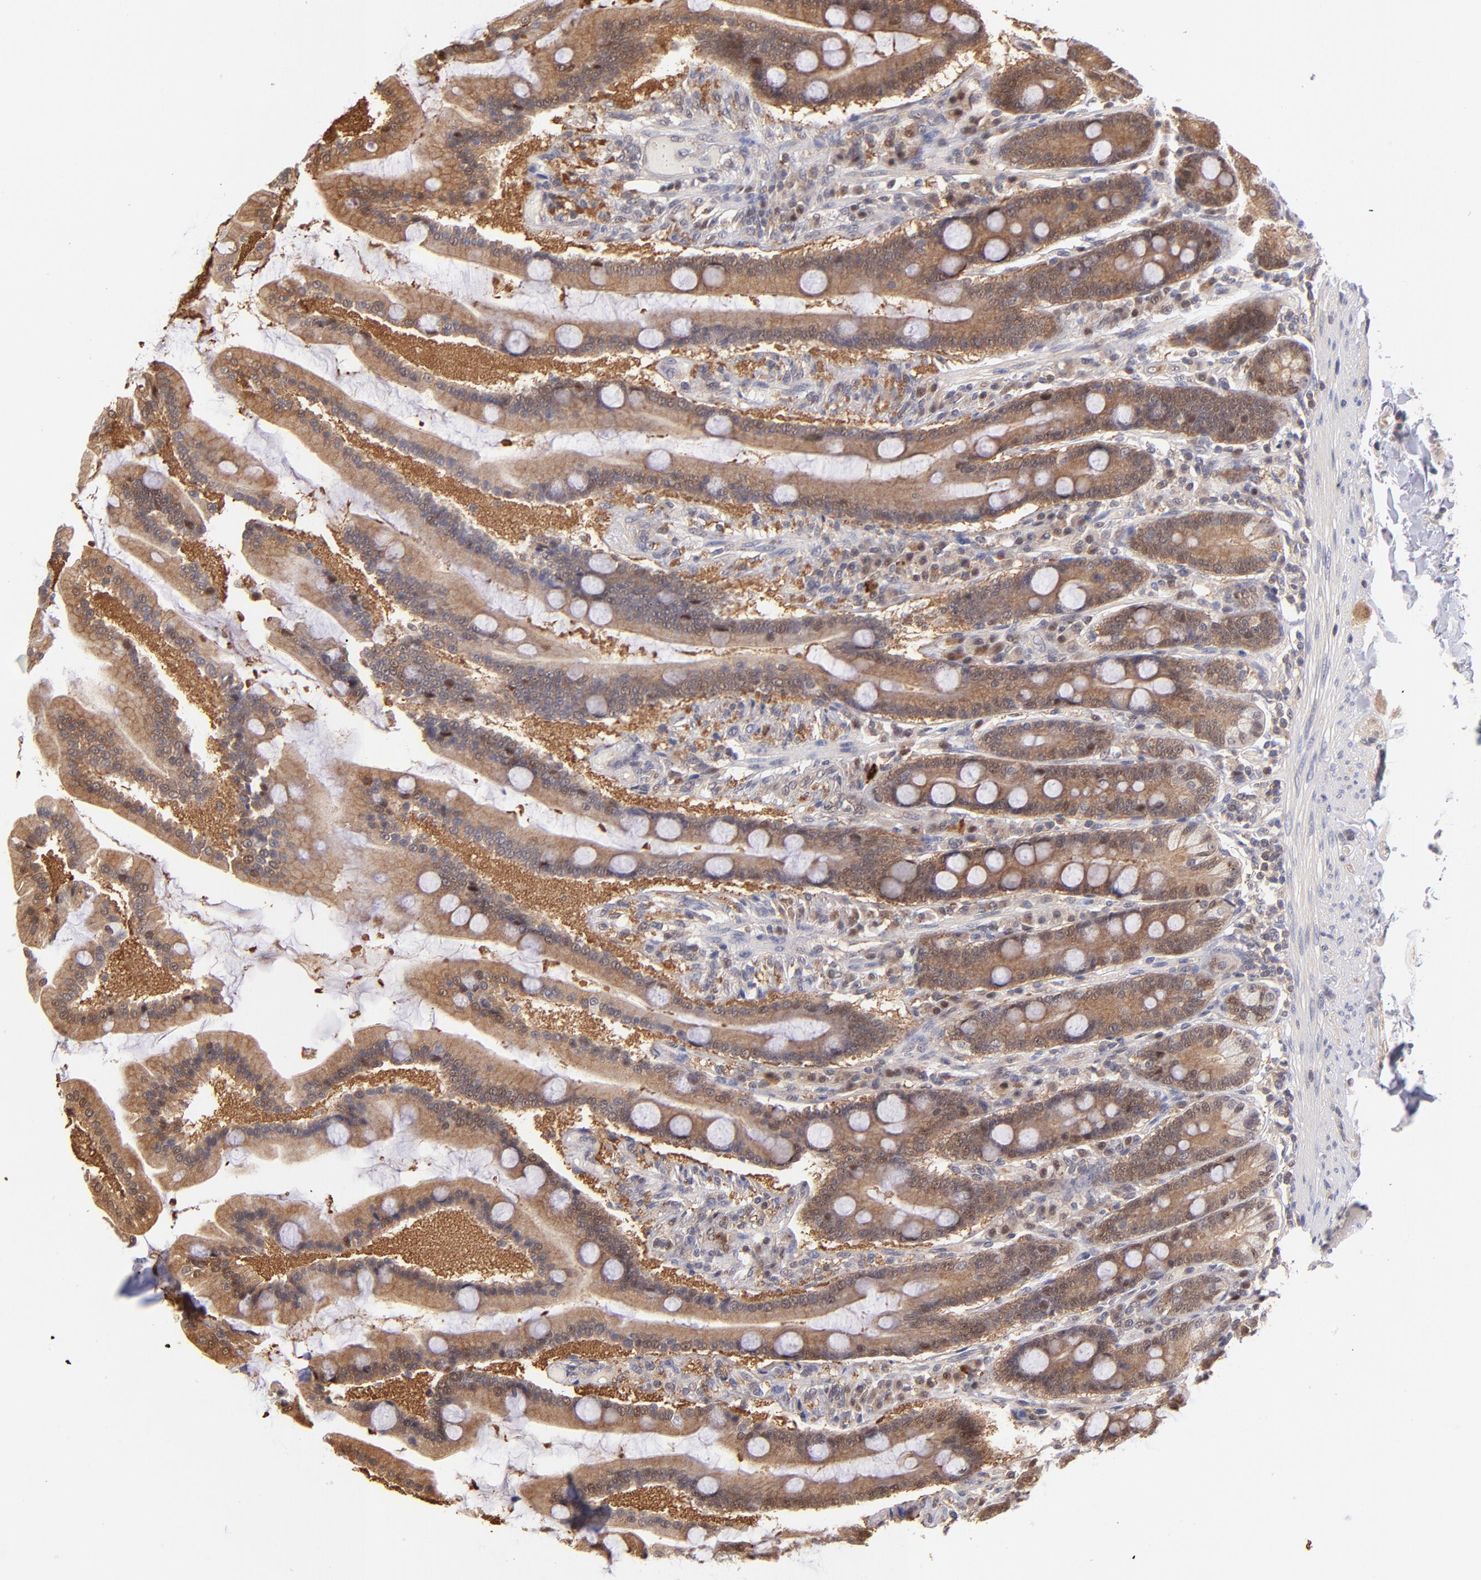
{"staining": {"intensity": "strong", "quantity": ">75%", "location": "cytoplasmic/membranous,nuclear"}, "tissue": "duodenum", "cell_type": "Glandular cells", "image_type": "normal", "snomed": [{"axis": "morphology", "description": "Normal tissue, NOS"}, {"axis": "topography", "description": "Duodenum"}], "caption": "Duodenum was stained to show a protein in brown. There is high levels of strong cytoplasmic/membranous,nuclear positivity in approximately >75% of glandular cells. (brown staining indicates protein expression, while blue staining denotes nuclei).", "gene": "YWHAB", "patient": {"sex": "female", "age": 64}}